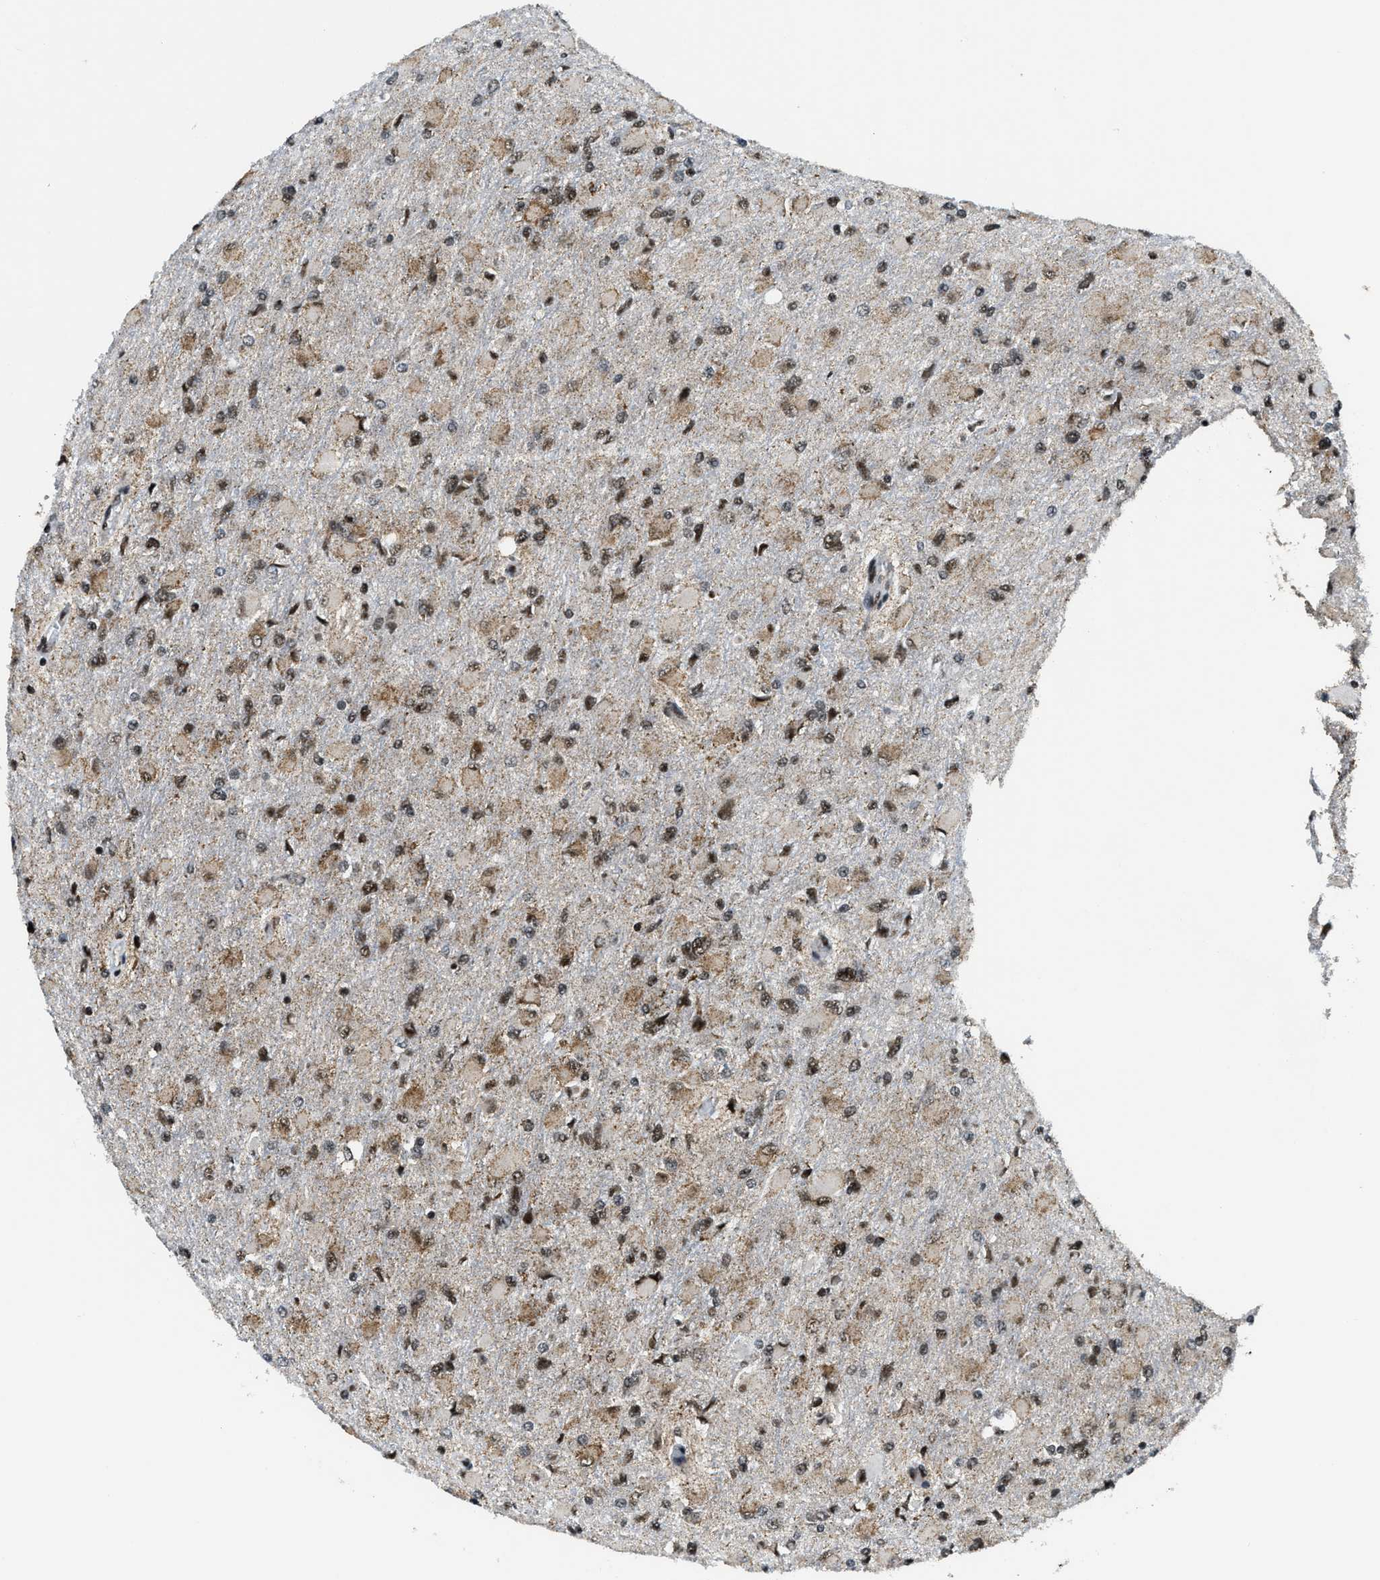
{"staining": {"intensity": "moderate", "quantity": ">75%", "location": "cytoplasmic/membranous,nuclear"}, "tissue": "glioma", "cell_type": "Tumor cells", "image_type": "cancer", "snomed": [{"axis": "morphology", "description": "Glioma, malignant, High grade"}, {"axis": "topography", "description": "Cerebral cortex"}], "caption": "Tumor cells show medium levels of moderate cytoplasmic/membranous and nuclear positivity in approximately >75% of cells in high-grade glioma (malignant). (IHC, brightfield microscopy, high magnification).", "gene": "GABPB1", "patient": {"sex": "female", "age": 36}}